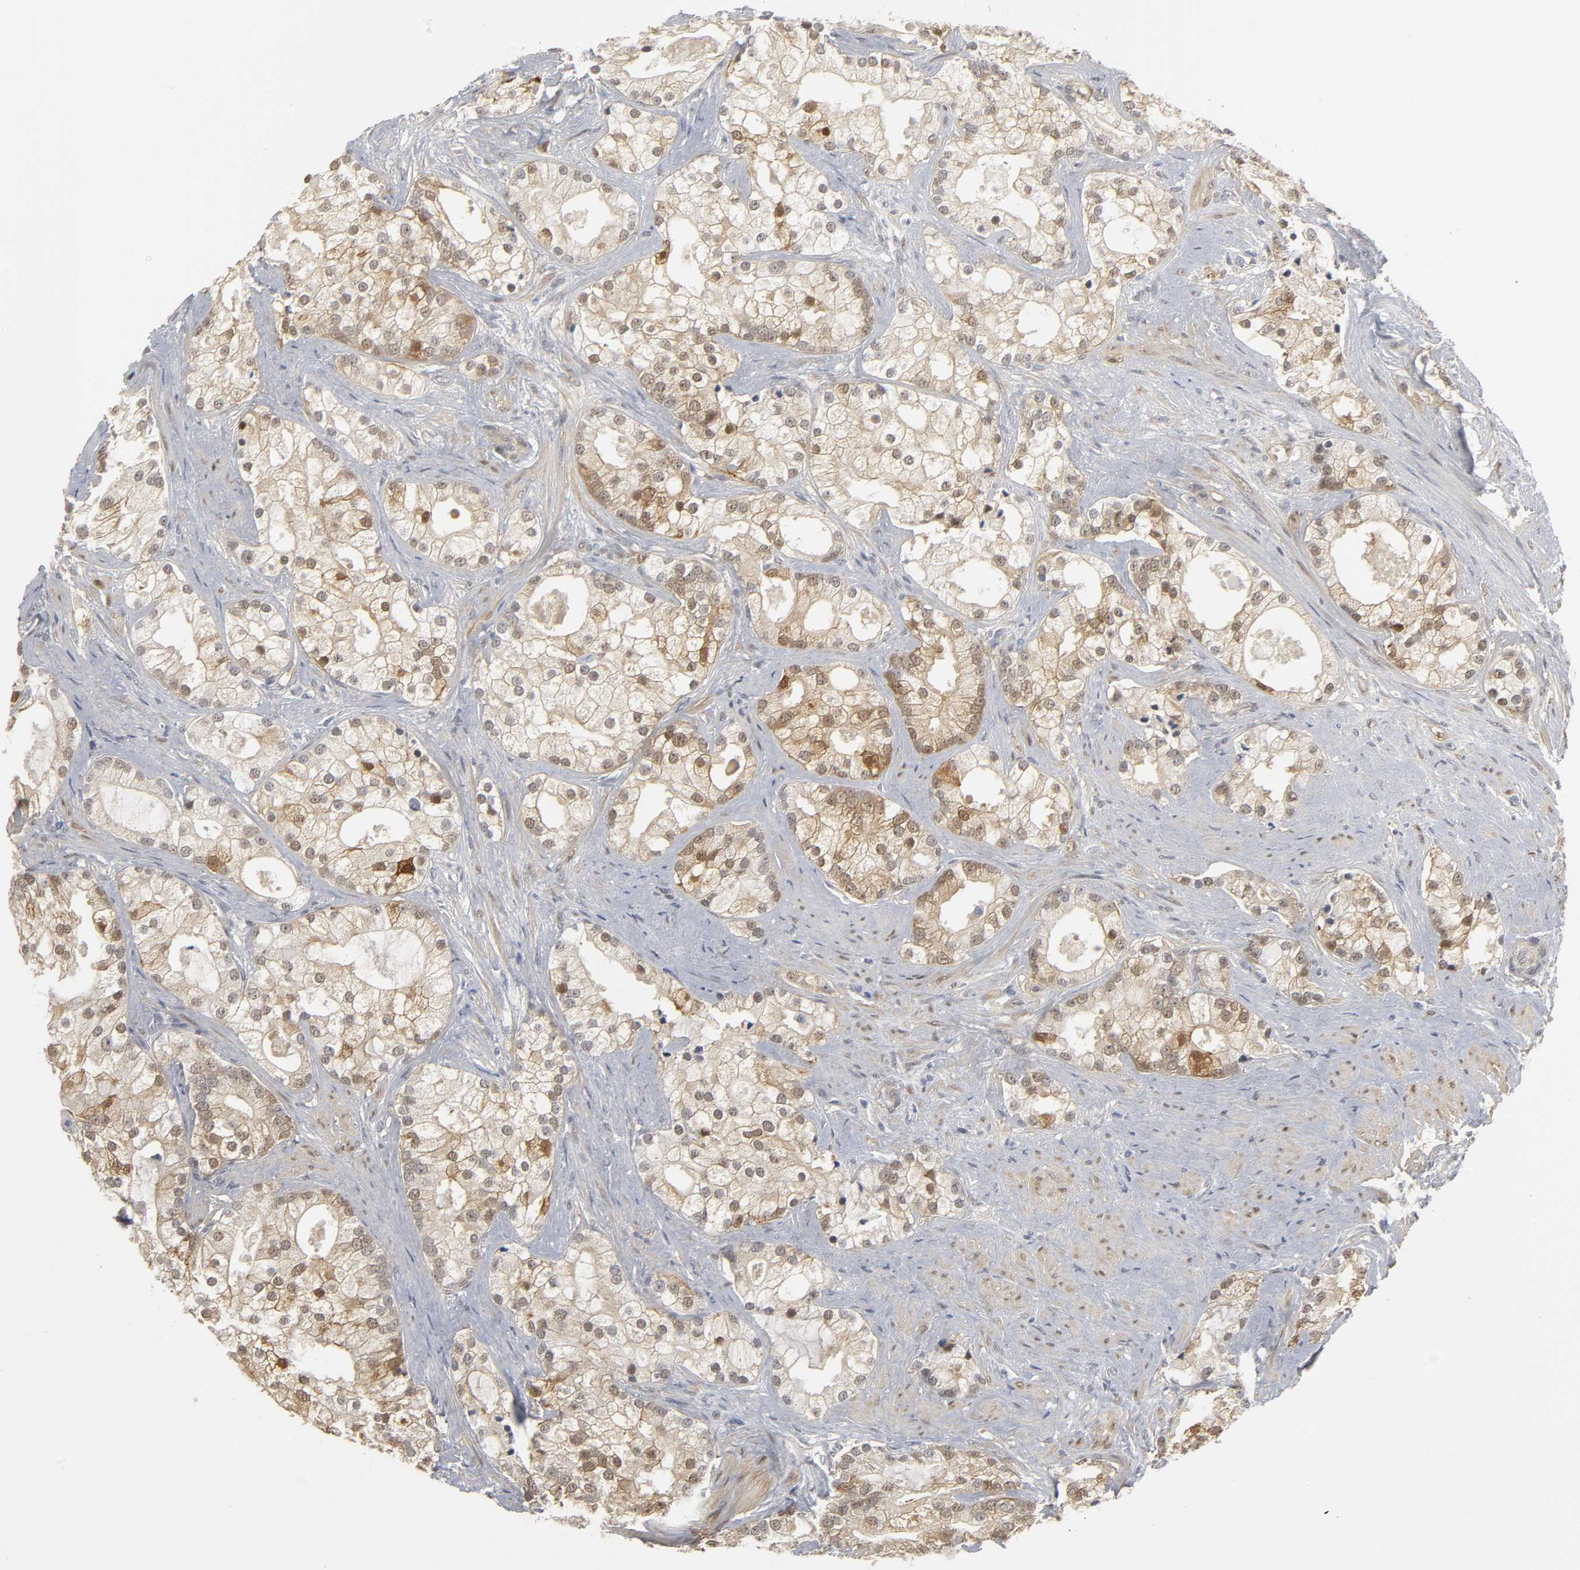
{"staining": {"intensity": "moderate", "quantity": "25%-75%", "location": "cytoplasmic/membranous"}, "tissue": "prostate cancer", "cell_type": "Tumor cells", "image_type": "cancer", "snomed": [{"axis": "morphology", "description": "Adenocarcinoma, Low grade"}, {"axis": "topography", "description": "Prostate"}], "caption": "Immunohistochemical staining of prostate low-grade adenocarcinoma shows moderate cytoplasmic/membranous protein positivity in approximately 25%-75% of tumor cells. (Stains: DAB (3,3'-diaminobenzidine) in brown, nuclei in blue, Microscopy: brightfield microscopy at high magnification).", "gene": "PDLIM3", "patient": {"sex": "male", "age": 58}}